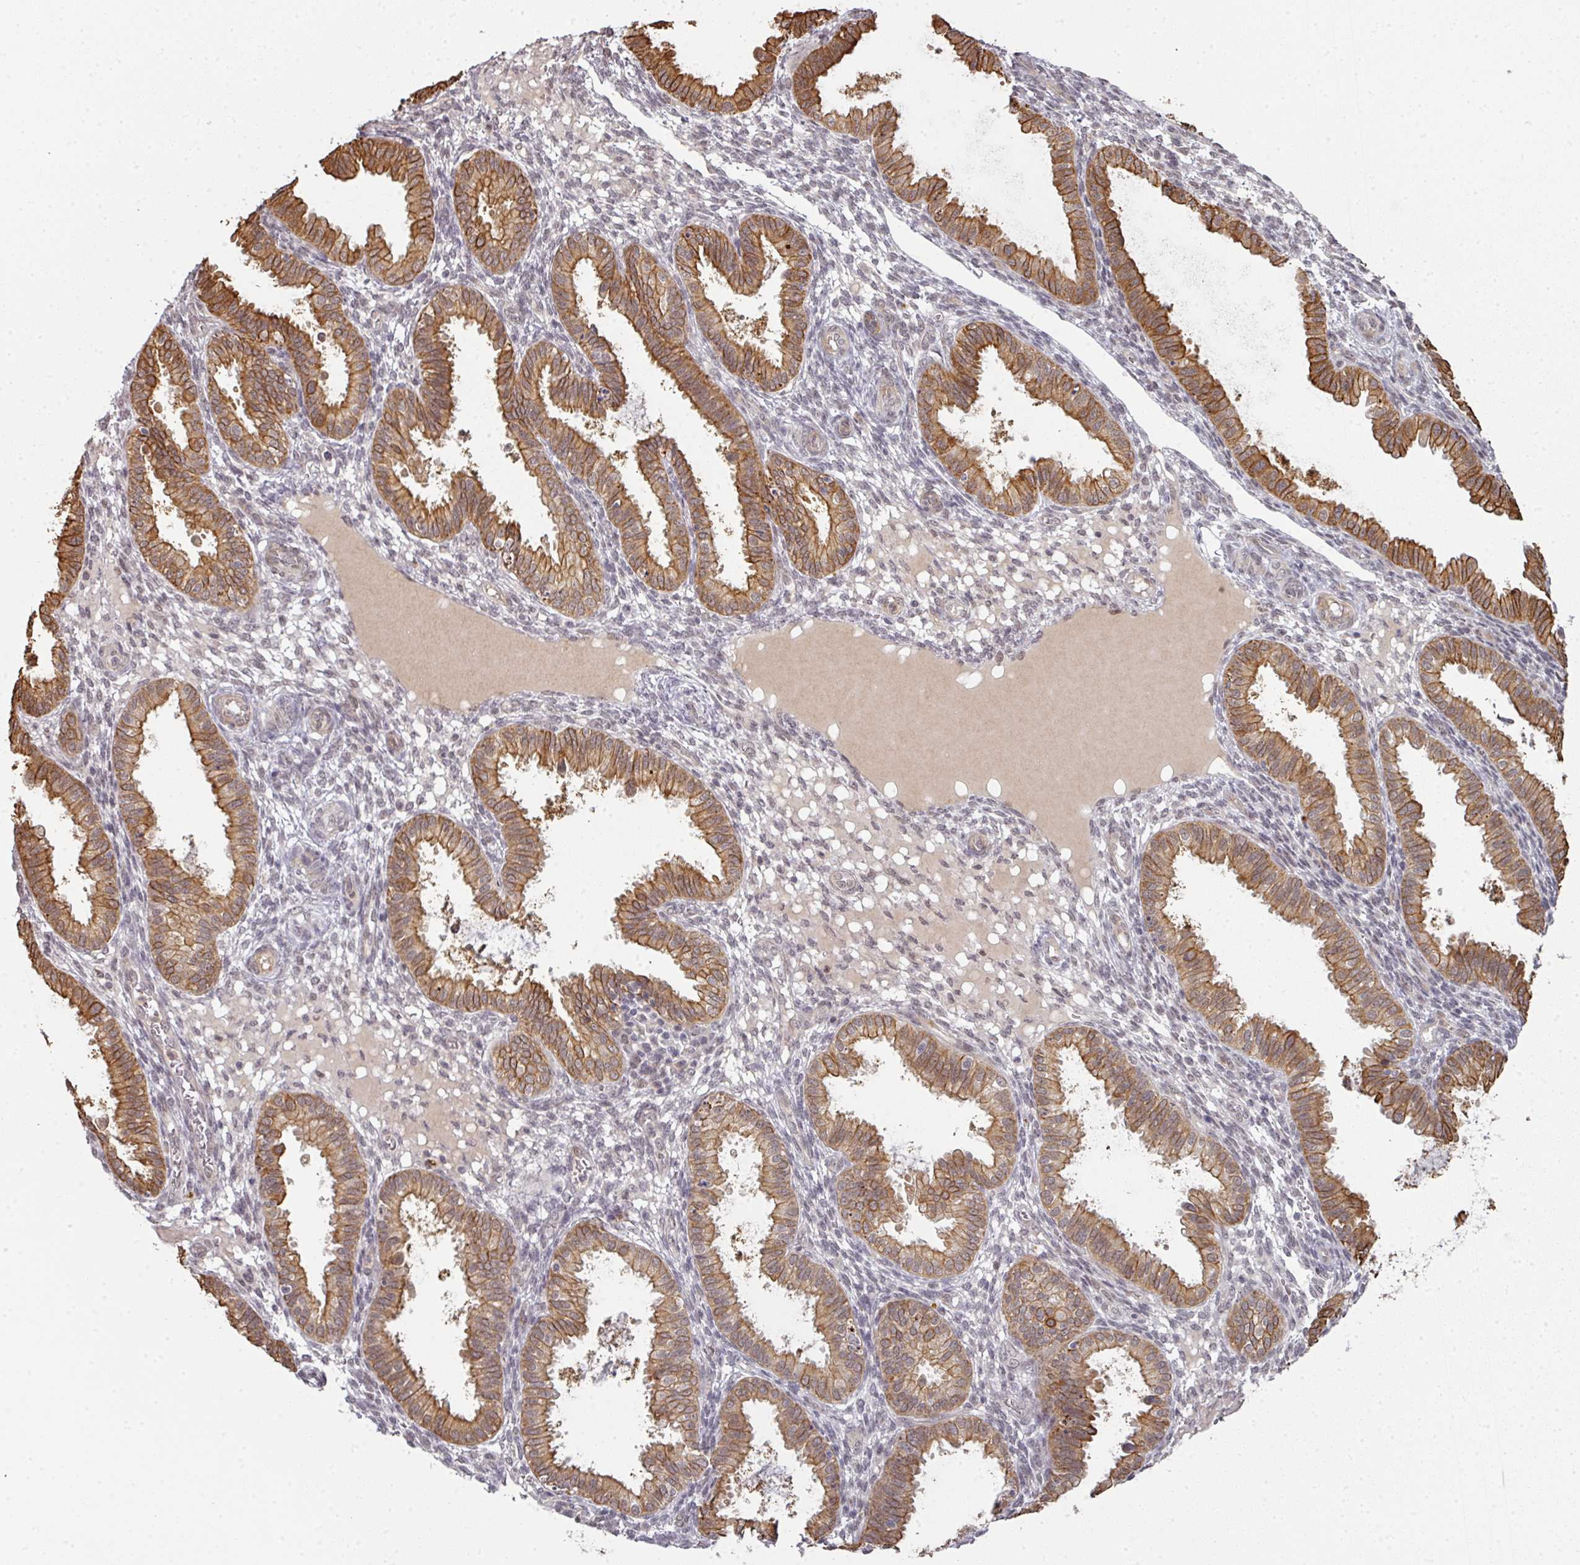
{"staining": {"intensity": "negative", "quantity": "none", "location": "none"}, "tissue": "endometrium", "cell_type": "Cells in endometrial stroma", "image_type": "normal", "snomed": [{"axis": "morphology", "description": "Normal tissue, NOS"}, {"axis": "topography", "description": "Endometrium"}], "caption": "DAB immunohistochemical staining of benign human endometrium demonstrates no significant positivity in cells in endometrial stroma.", "gene": "GTF2H3", "patient": {"sex": "female", "age": 33}}